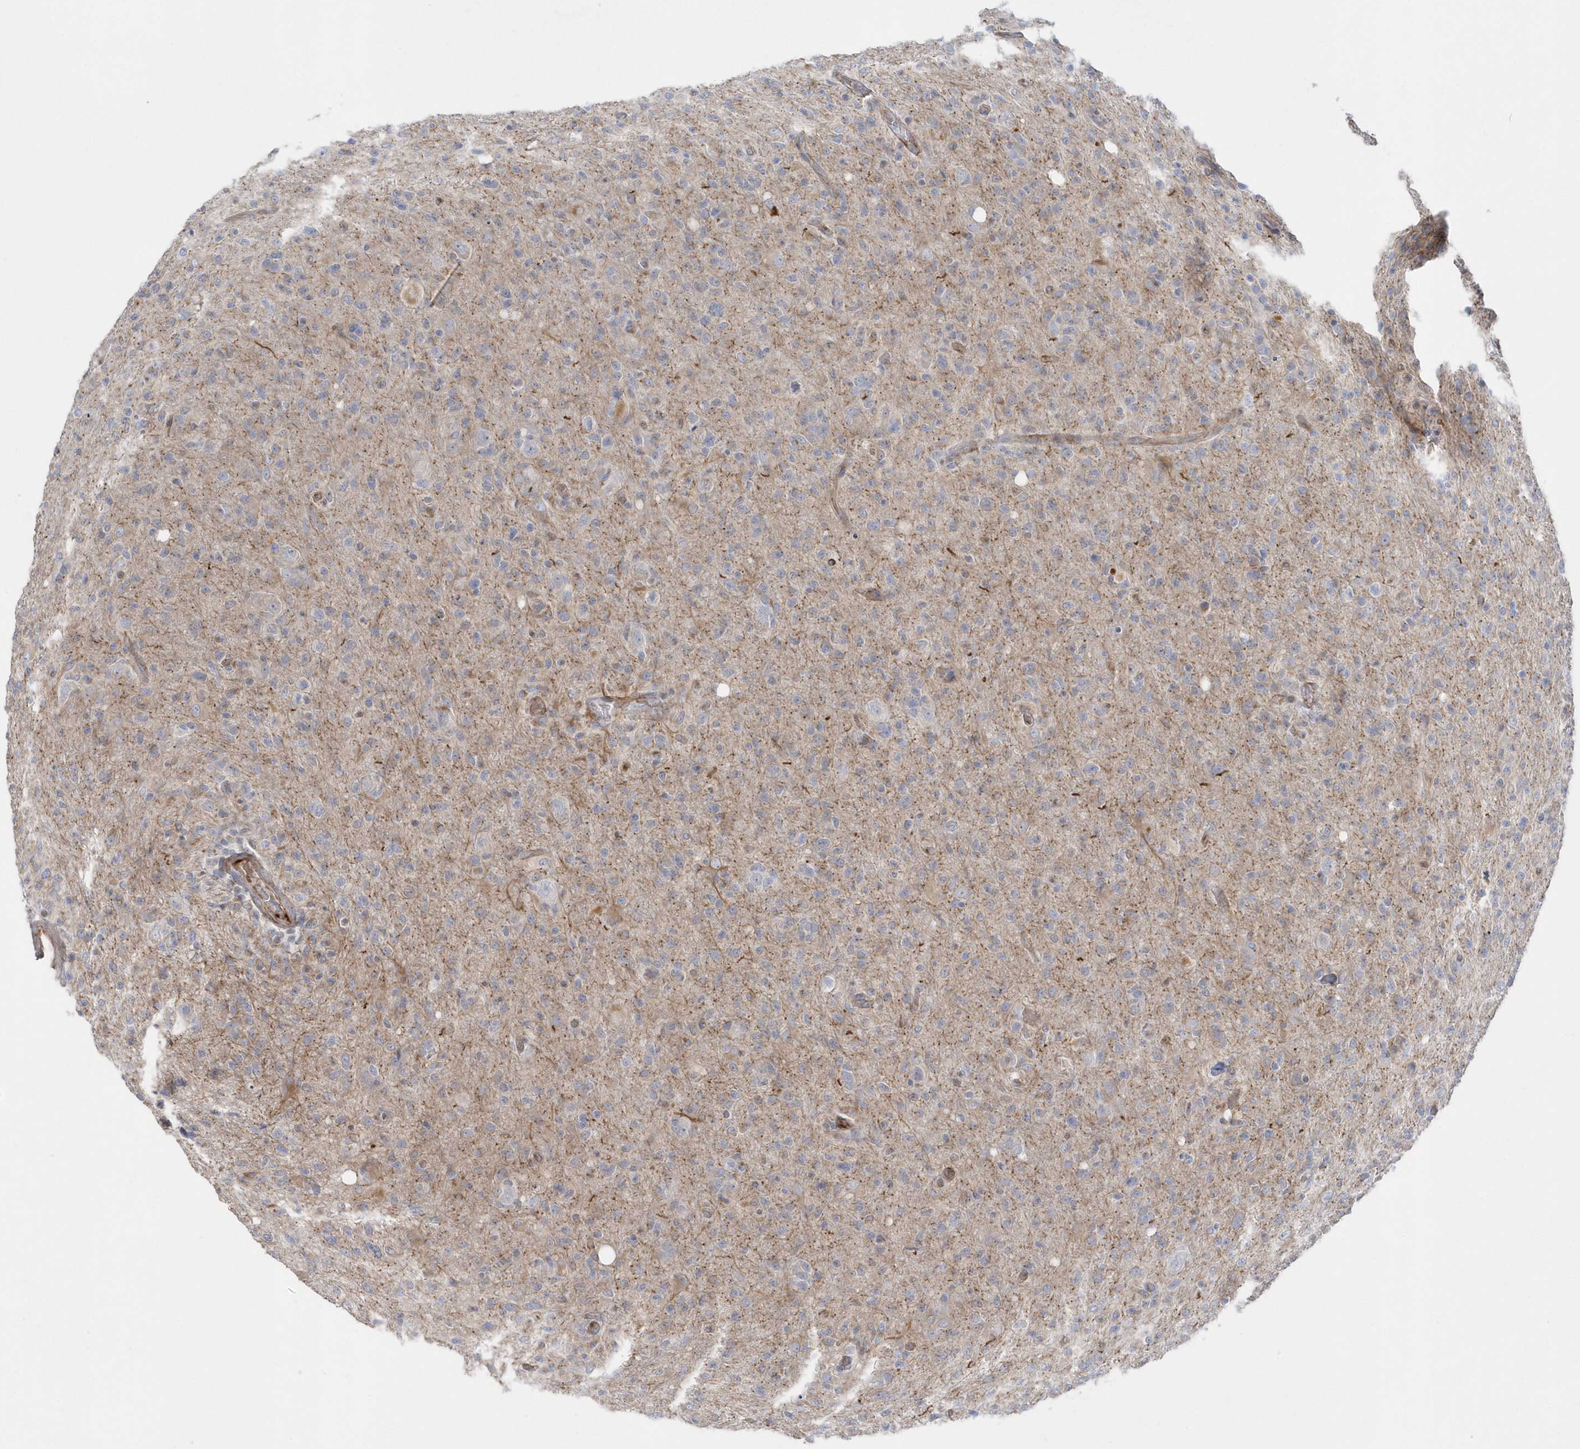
{"staining": {"intensity": "negative", "quantity": "none", "location": "none"}, "tissue": "glioma", "cell_type": "Tumor cells", "image_type": "cancer", "snomed": [{"axis": "morphology", "description": "Glioma, malignant, High grade"}, {"axis": "topography", "description": "Brain"}], "caption": "High-grade glioma (malignant) was stained to show a protein in brown. There is no significant expression in tumor cells.", "gene": "RAB17", "patient": {"sex": "female", "age": 57}}